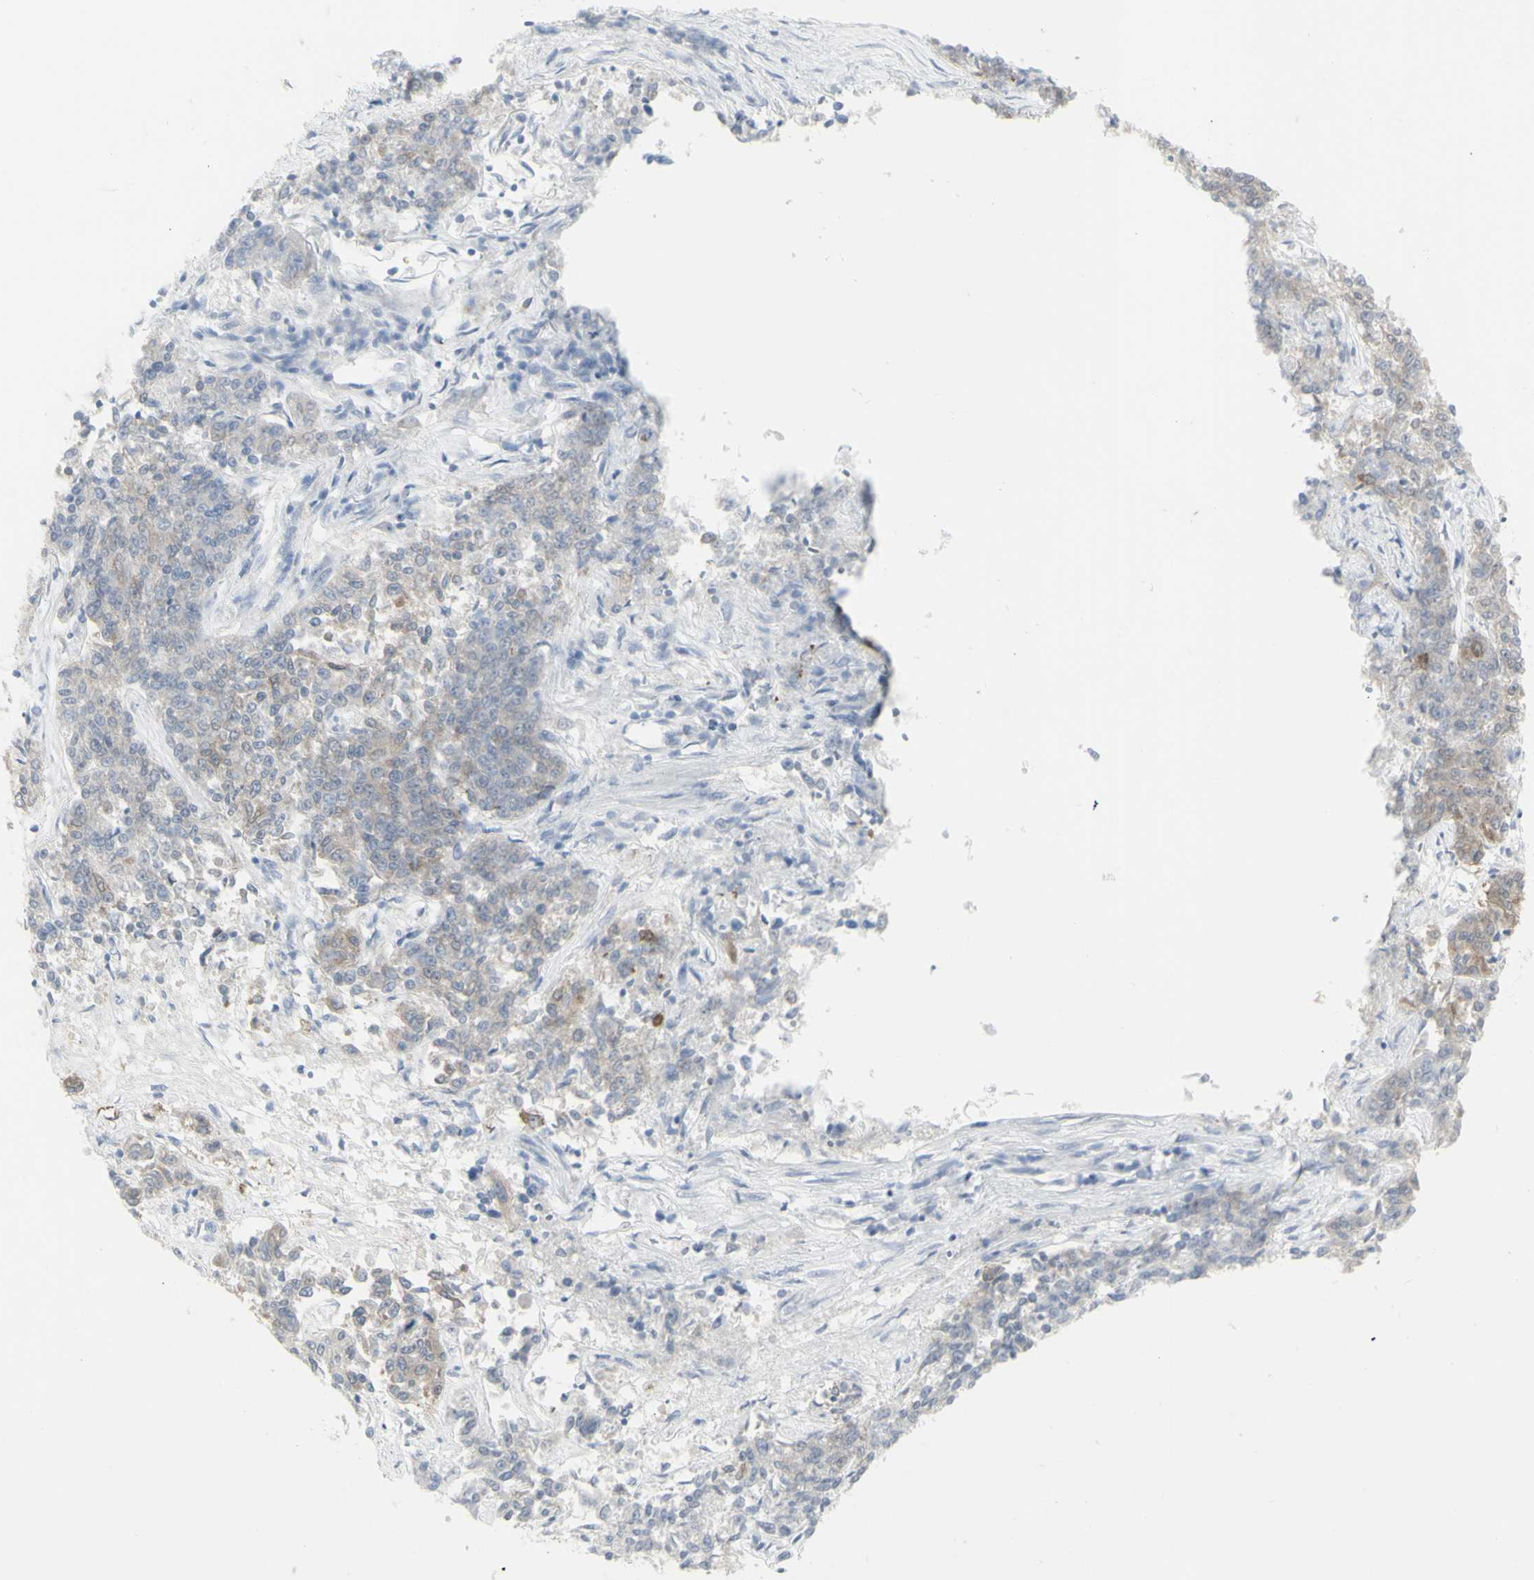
{"staining": {"intensity": "weak", "quantity": ">75%", "location": "cytoplasmic/membranous"}, "tissue": "lung cancer", "cell_type": "Tumor cells", "image_type": "cancer", "snomed": [{"axis": "morphology", "description": "Adenocarcinoma, NOS"}, {"axis": "topography", "description": "Lung"}], "caption": "The immunohistochemical stain labels weak cytoplasmic/membranous positivity in tumor cells of adenocarcinoma (lung) tissue.", "gene": "ENSG00000198211", "patient": {"sex": "male", "age": 84}}